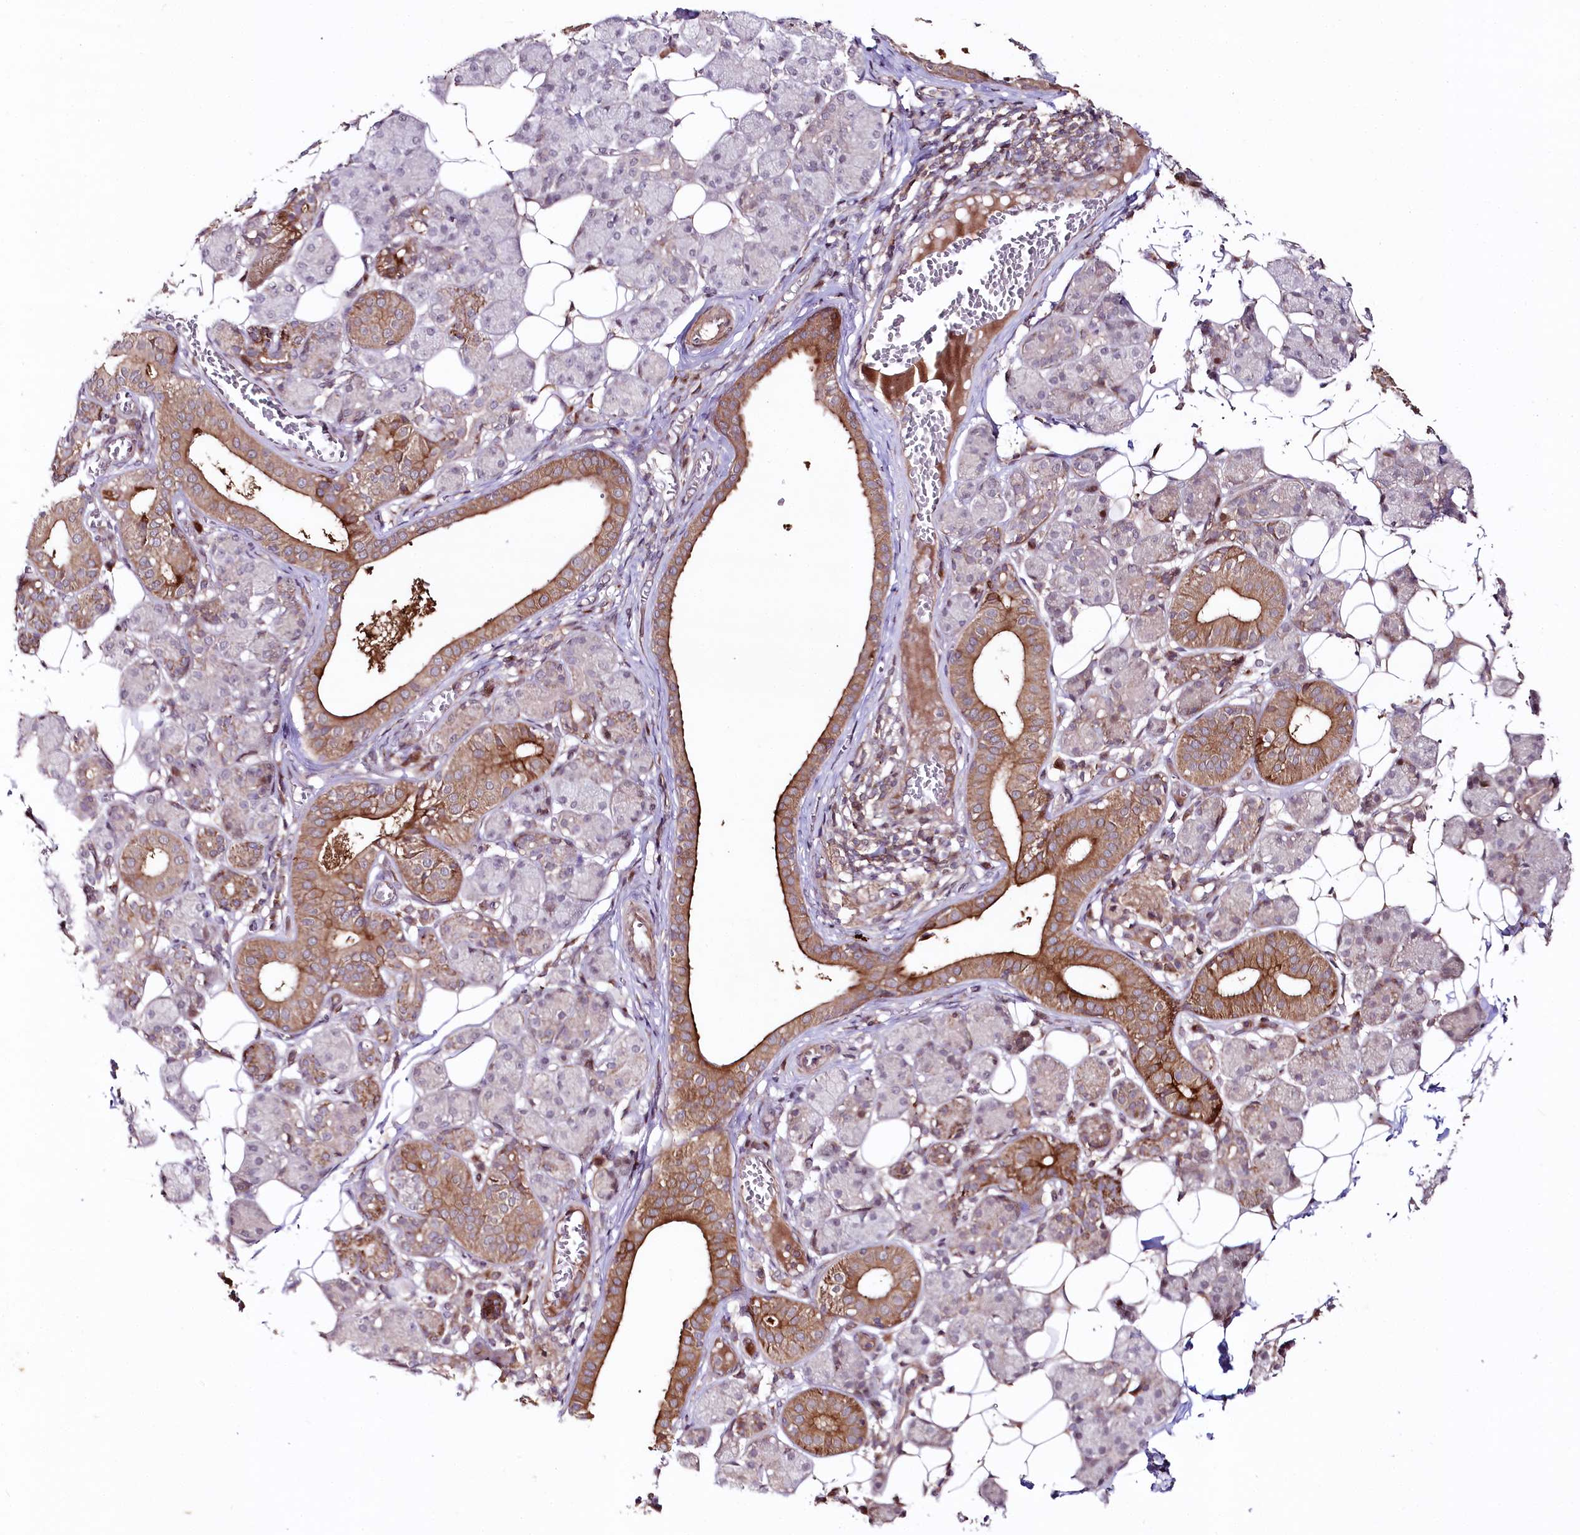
{"staining": {"intensity": "moderate", "quantity": "25%-75%", "location": "cytoplasmic/membranous"}, "tissue": "salivary gland", "cell_type": "Glandular cells", "image_type": "normal", "snomed": [{"axis": "morphology", "description": "Normal tissue, NOS"}, {"axis": "topography", "description": "Salivary gland"}], "caption": "Brown immunohistochemical staining in normal human salivary gland displays moderate cytoplasmic/membranous positivity in about 25%-75% of glandular cells.", "gene": "PHLDB1", "patient": {"sex": "female", "age": 33}}